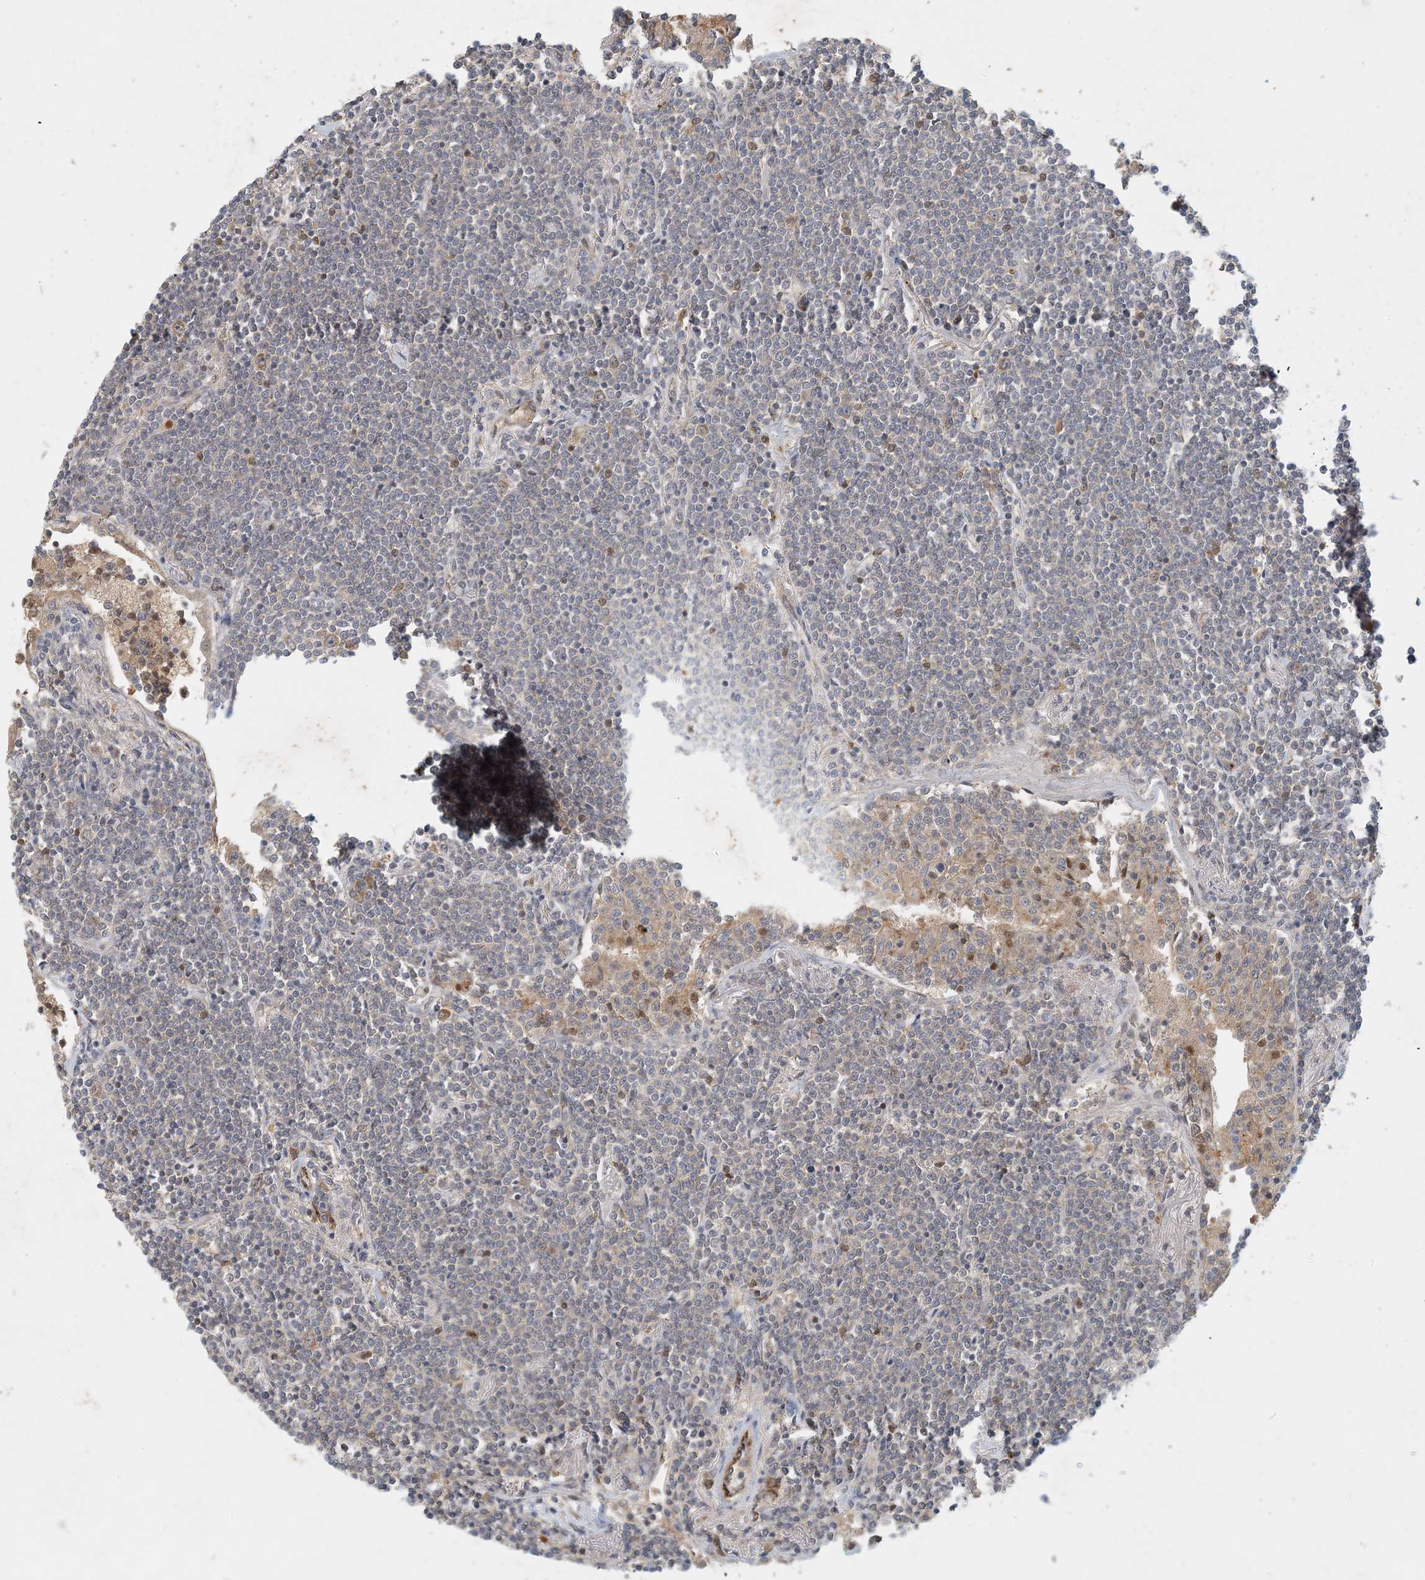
{"staining": {"intensity": "negative", "quantity": "none", "location": "none"}, "tissue": "lymphoma", "cell_type": "Tumor cells", "image_type": "cancer", "snomed": [{"axis": "morphology", "description": "Malignant lymphoma, non-Hodgkin's type, Low grade"}, {"axis": "topography", "description": "Lung"}], "caption": "Protein analysis of malignant lymphoma, non-Hodgkin's type (low-grade) shows no significant staining in tumor cells.", "gene": "ZBTB3", "patient": {"sex": "female", "age": 71}}